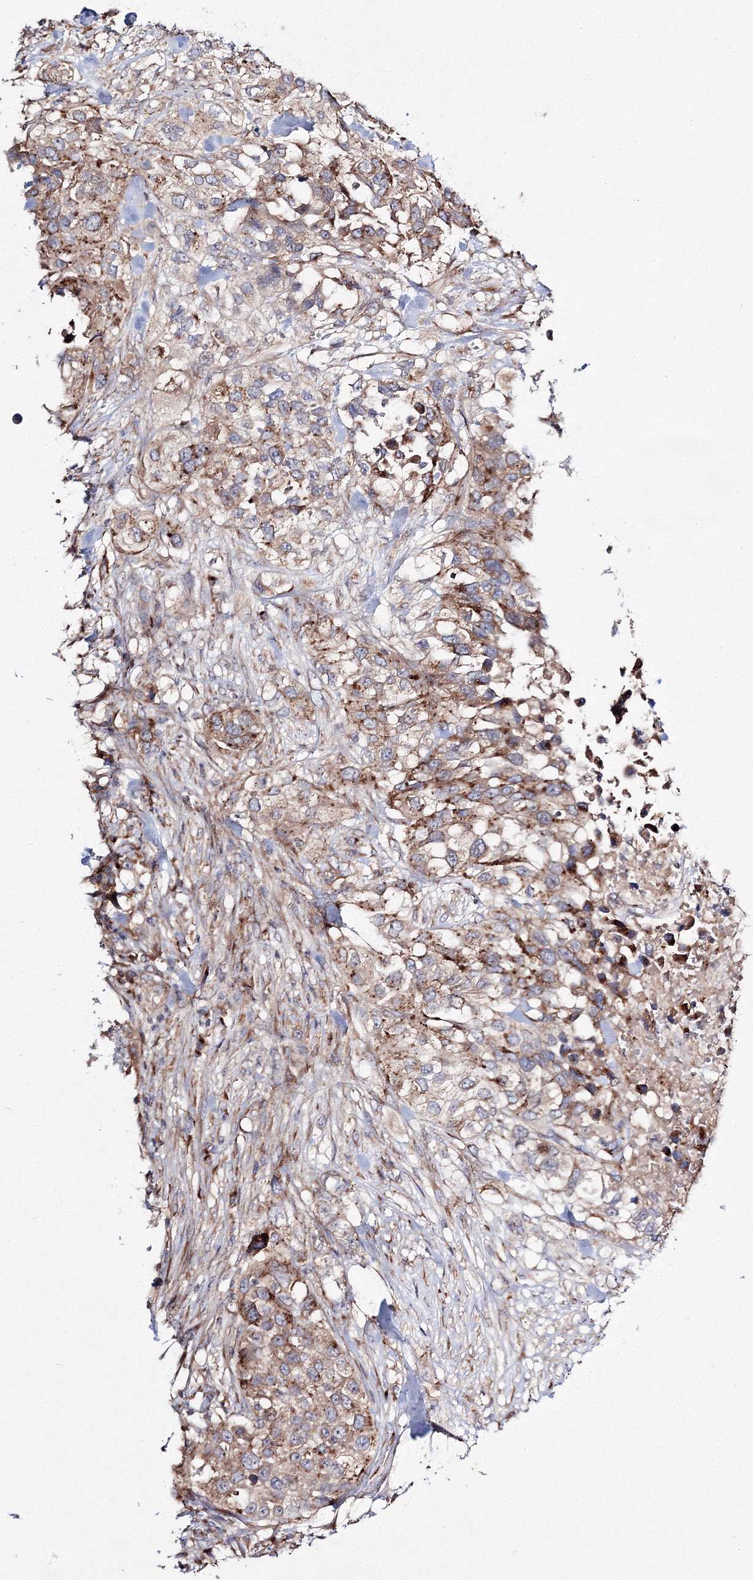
{"staining": {"intensity": "moderate", "quantity": ">75%", "location": "cytoplasmic/membranous"}, "tissue": "urothelial cancer", "cell_type": "Tumor cells", "image_type": "cancer", "snomed": [{"axis": "morphology", "description": "Urothelial carcinoma, High grade"}, {"axis": "topography", "description": "Urinary bladder"}], "caption": "High-power microscopy captured an immunohistochemistry photomicrograph of urothelial cancer, revealing moderate cytoplasmic/membranous staining in about >75% of tumor cells.", "gene": "DDO", "patient": {"sex": "female", "age": 80}}